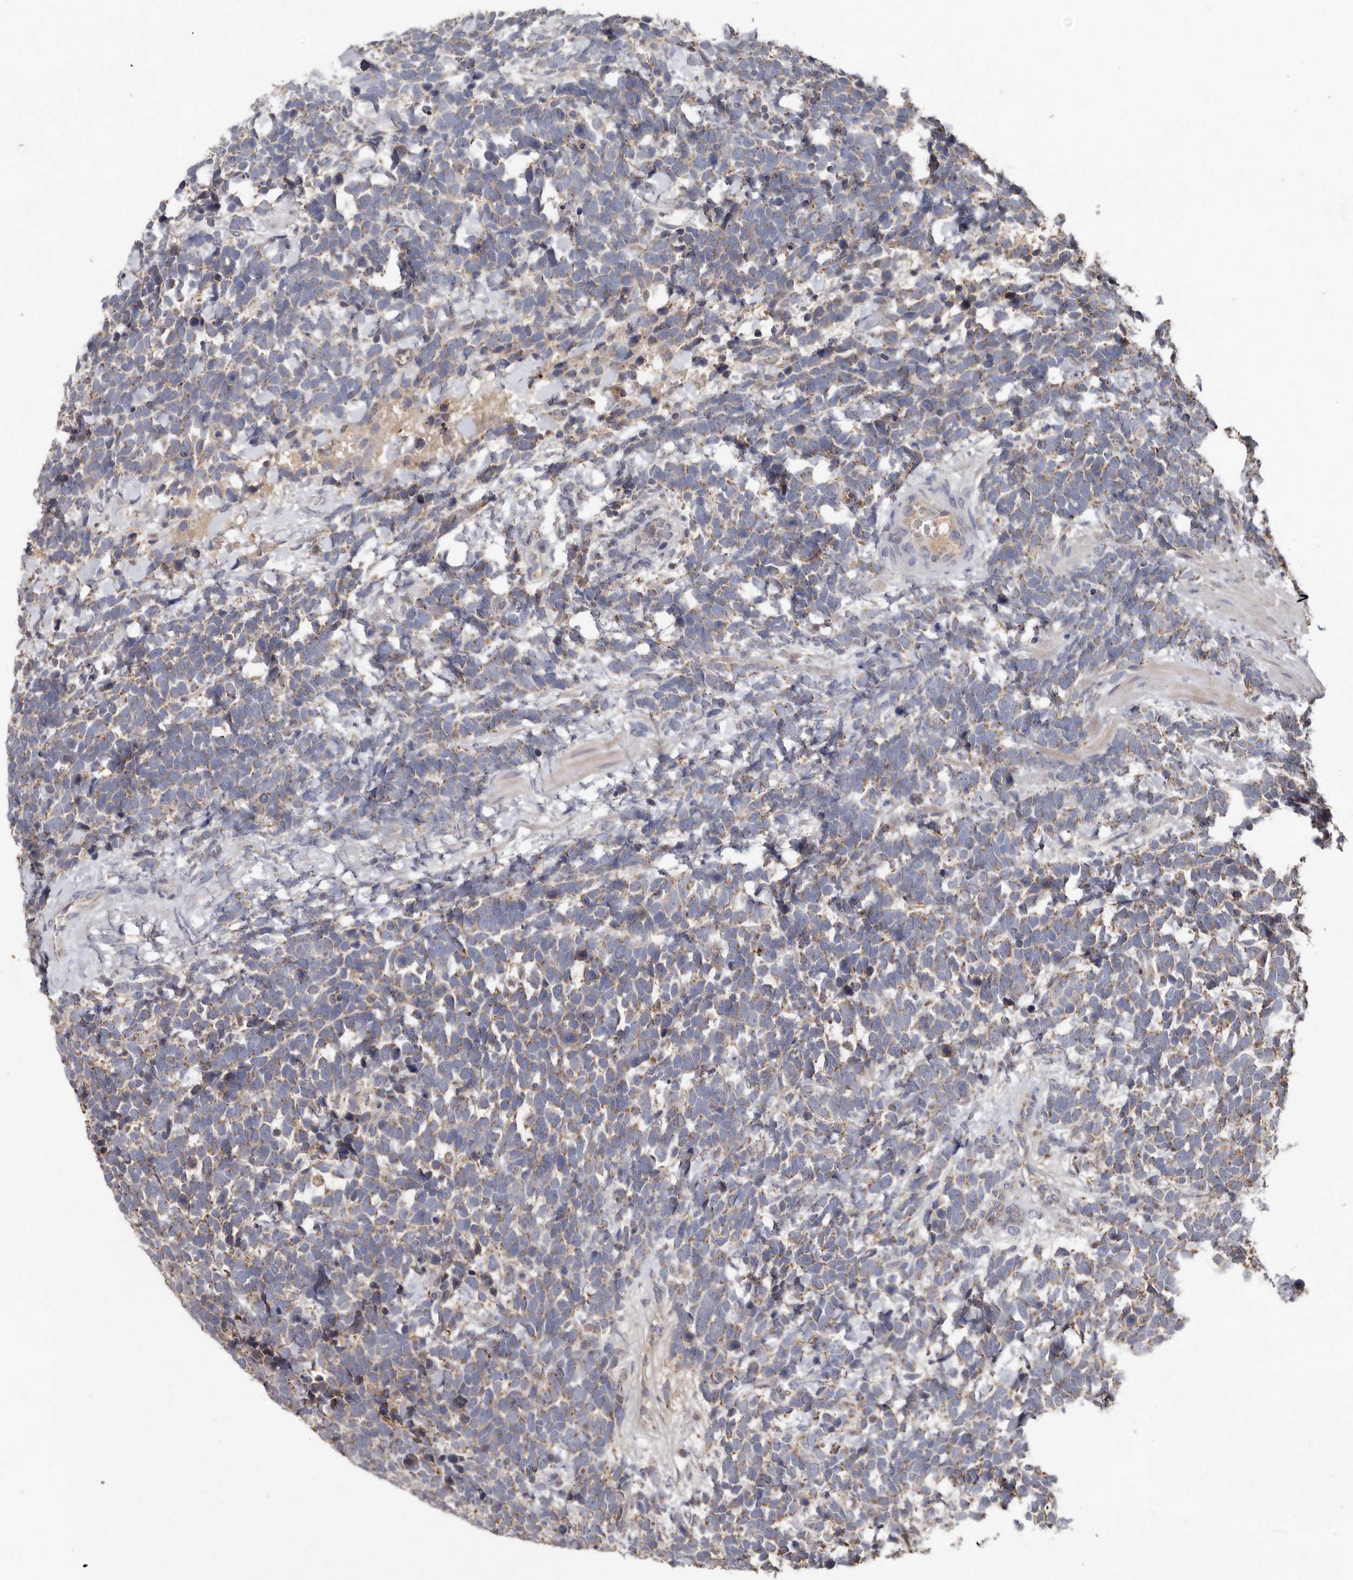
{"staining": {"intensity": "moderate", "quantity": "<25%", "location": "cytoplasmic/membranous"}, "tissue": "urothelial cancer", "cell_type": "Tumor cells", "image_type": "cancer", "snomed": [{"axis": "morphology", "description": "Urothelial carcinoma, High grade"}, {"axis": "topography", "description": "Urinary bladder"}], "caption": "IHC micrograph of human urothelial carcinoma (high-grade) stained for a protein (brown), which exhibits low levels of moderate cytoplasmic/membranous staining in about <25% of tumor cells.", "gene": "KIF26B", "patient": {"sex": "female", "age": 82}}